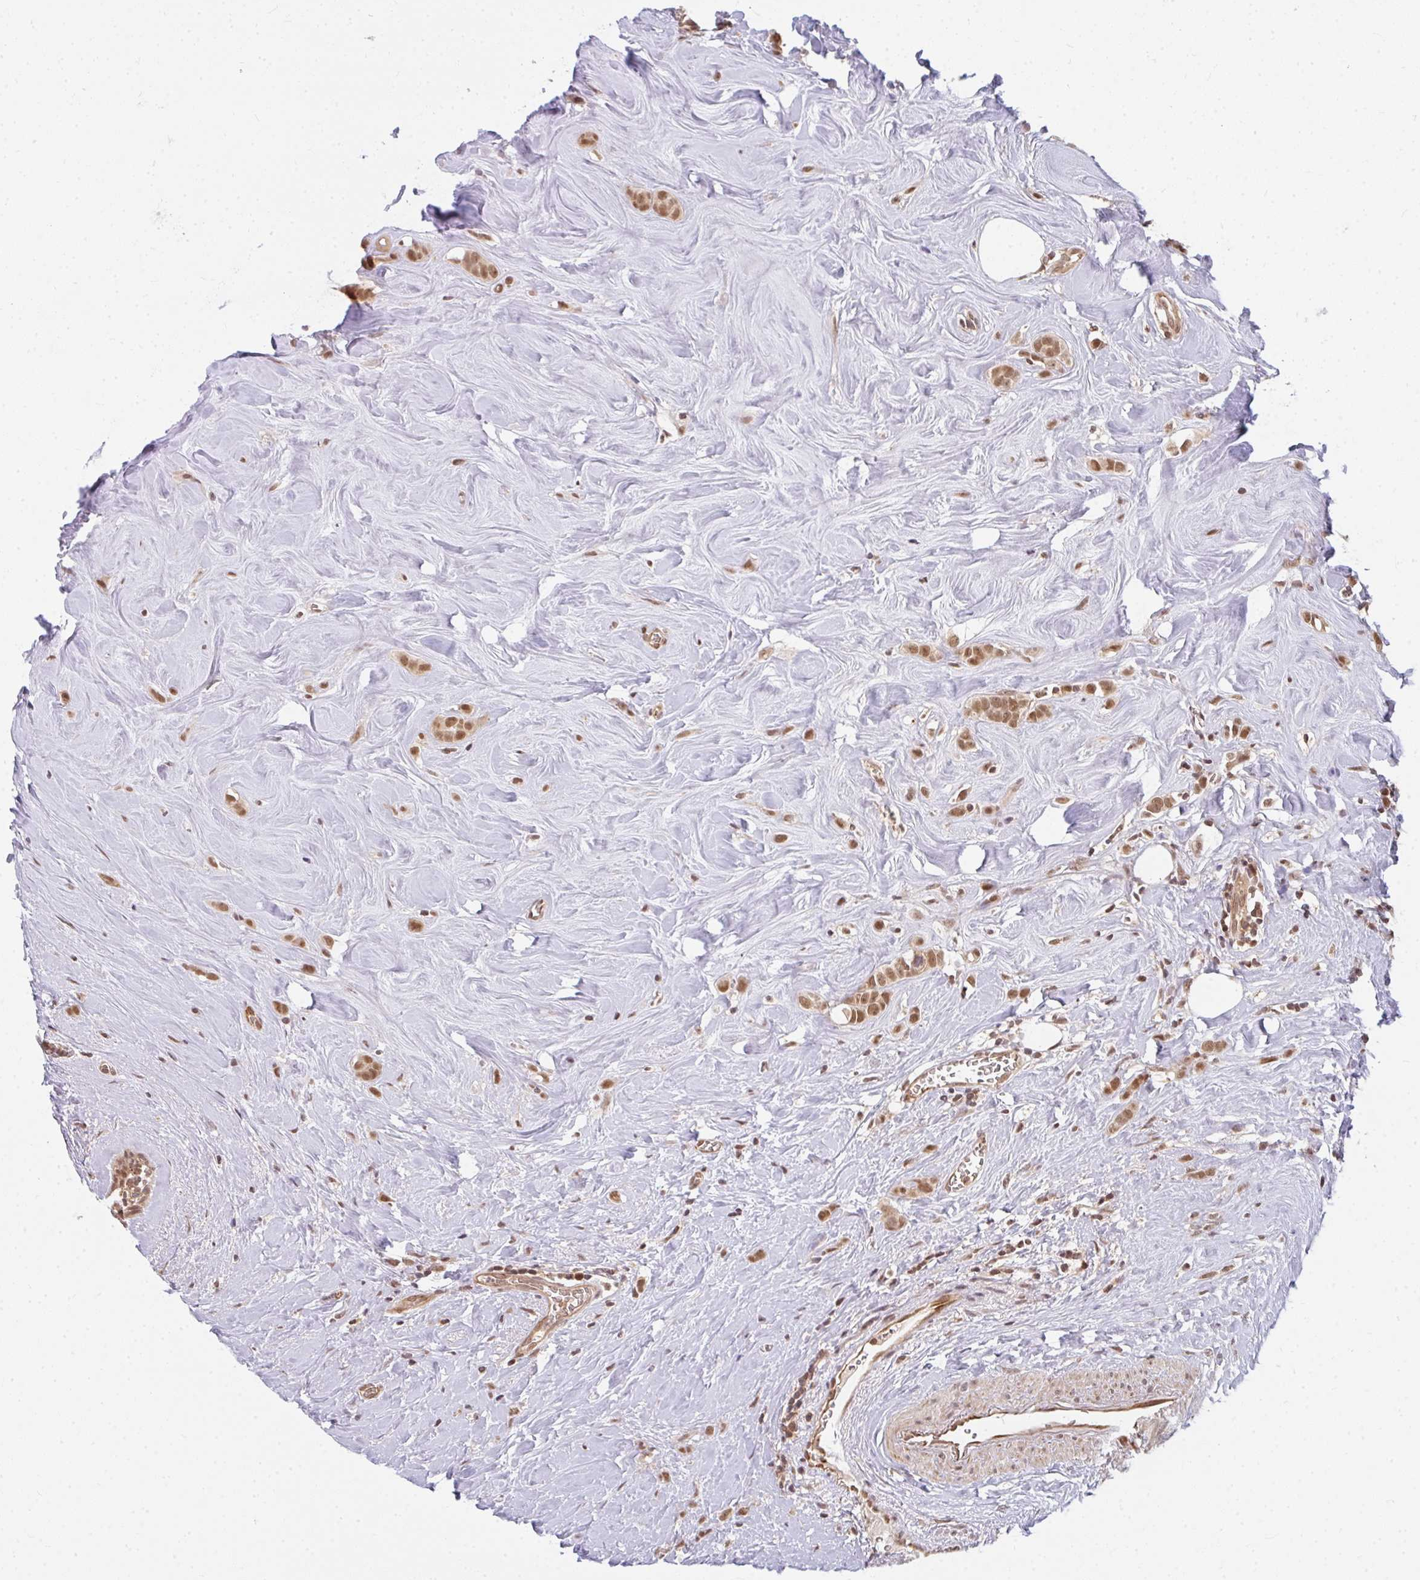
{"staining": {"intensity": "moderate", "quantity": ">75%", "location": "nuclear"}, "tissue": "breast cancer", "cell_type": "Tumor cells", "image_type": "cancer", "snomed": [{"axis": "morphology", "description": "Duct carcinoma"}, {"axis": "topography", "description": "Breast"}], "caption": "Breast invasive ductal carcinoma stained with DAB immunohistochemistry exhibits medium levels of moderate nuclear staining in approximately >75% of tumor cells. Ihc stains the protein of interest in brown and the nuclei are stained blue.", "gene": "GTF3C6", "patient": {"sex": "female", "age": 80}}